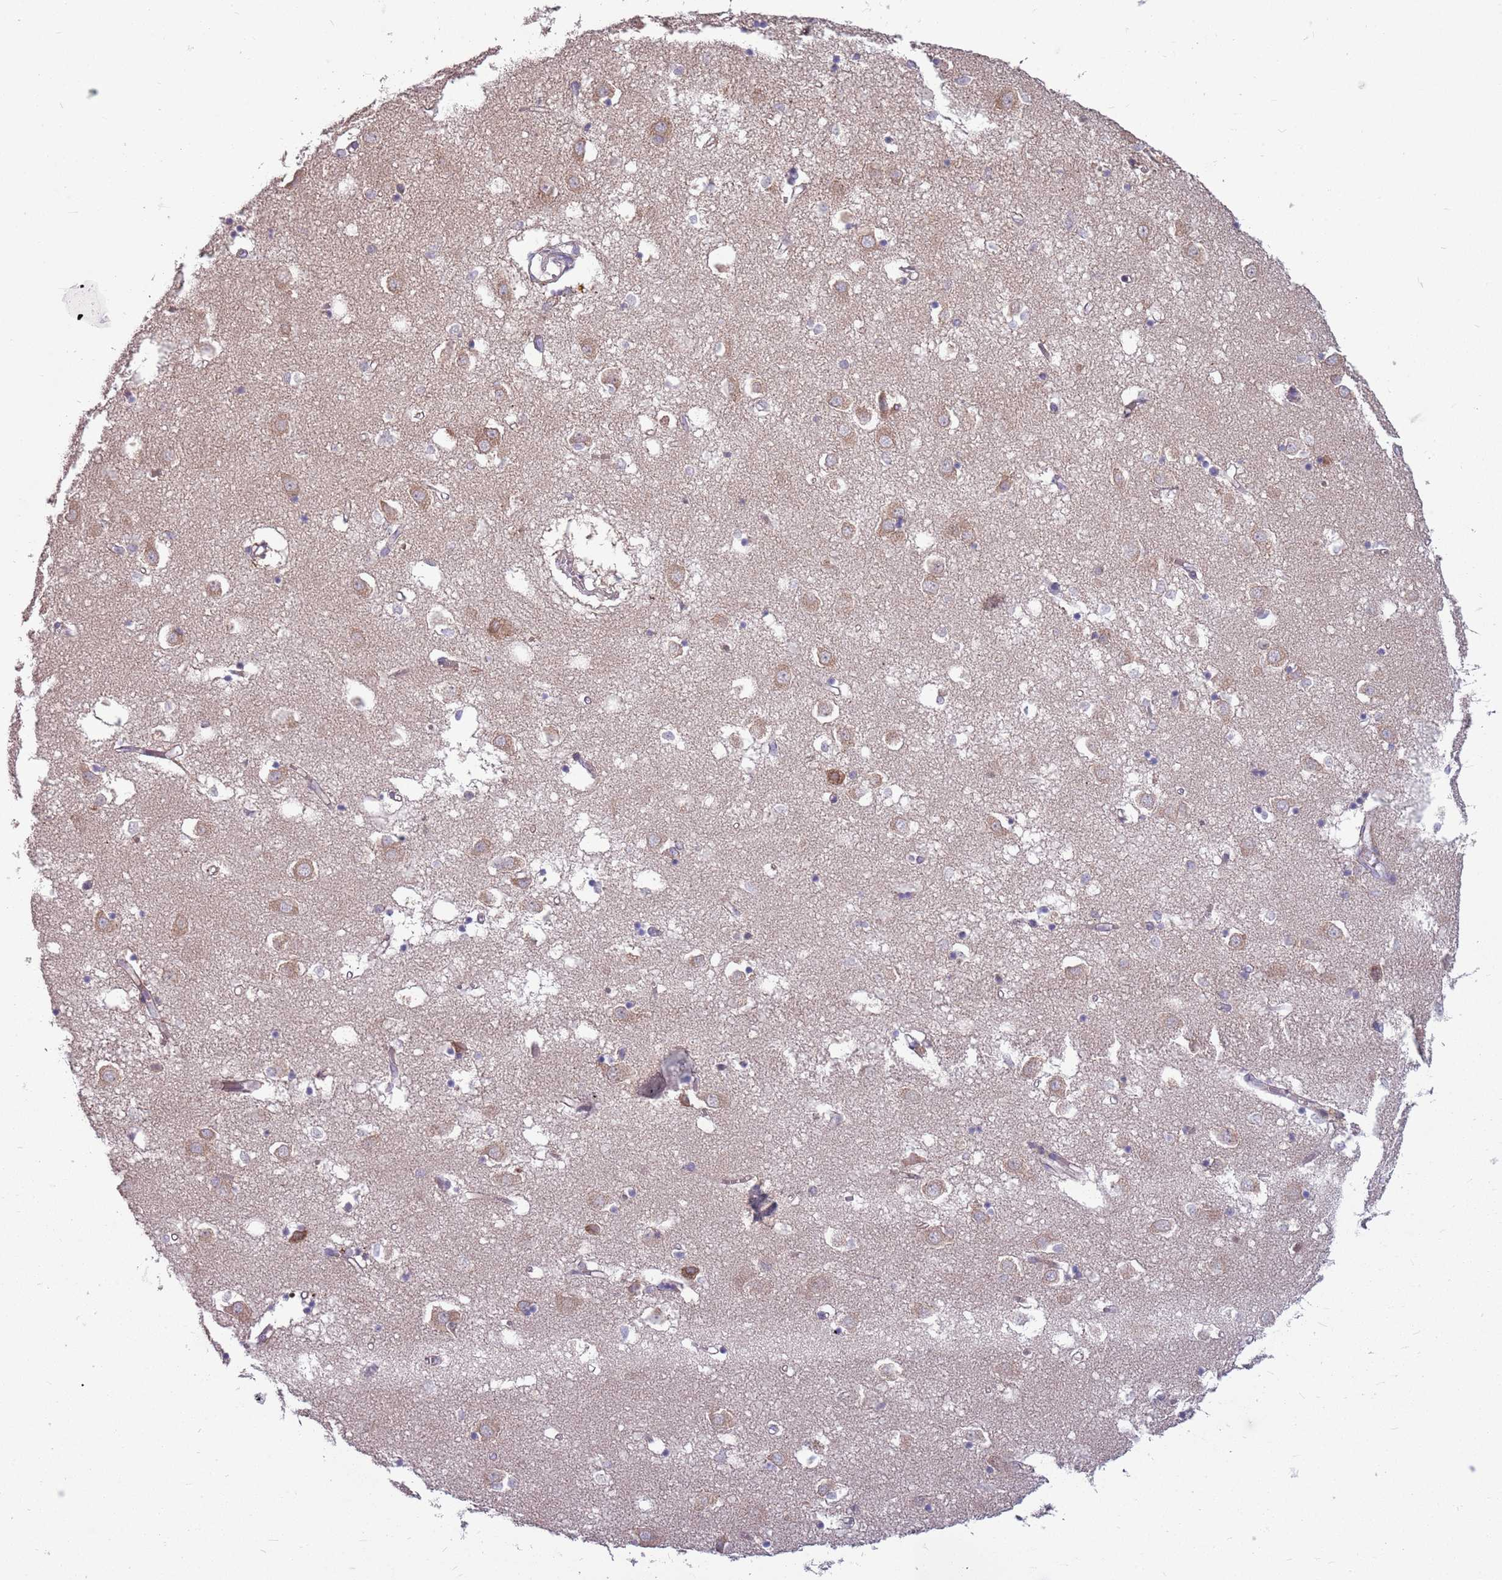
{"staining": {"intensity": "weak", "quantity": "<25%", "location": "cytoplasmic/membranous"}, "tissue": "caudate", "cell_type": "Glial cells", "image_type": "normal", "snomed": [{"axis": "morphology", "description": "Normal tissue, NOS"}, {"axis": "topography", "description": "Lateral ventricle wall"}], "caption": "IHC of unremarkable caudate shows no expression in glial cells. (Brightfield microscopy of DAB (3,3'-diaminobenzidine) immunohistochemistry (IHC) at high magnification).", "gene": "PPP1R27", "patient": {"sex": "male", "age": 70}}